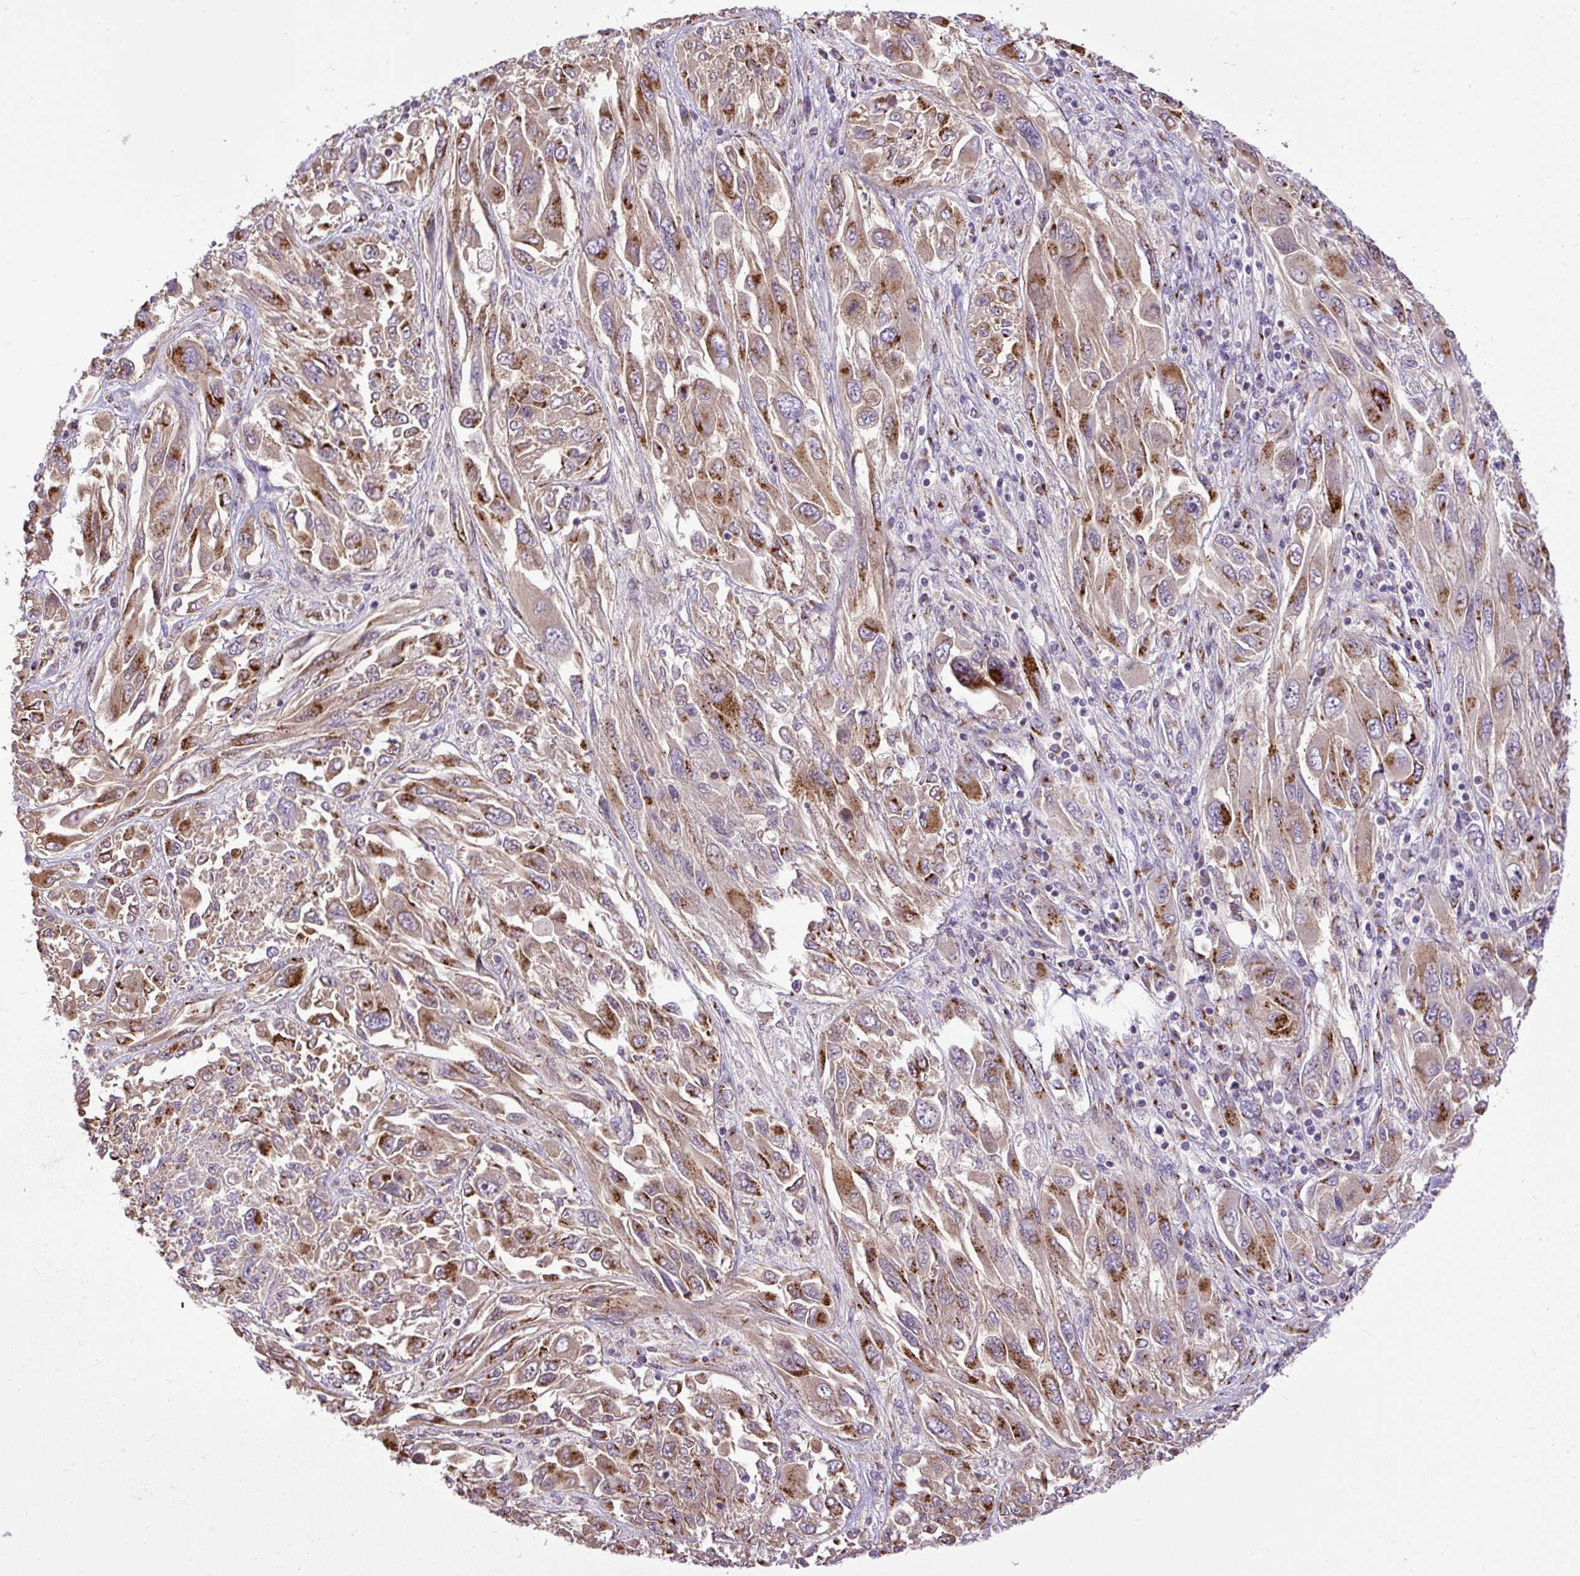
{"staining": {"intensity": "moderate", "quantity": ">75%", "location": "cytoplasmic/membranous"}, "tissue": "melanoma", "cell_type": "Tumor cells", "image_type": "cancer", "snomed": [{"axis": "morphology", "description": "Malignant melanoma, NOS"}, {"axis": "topography", "description": "Skin"}], "caption": "Malignant melanoma stained for a protein (brown) reveals moderate cytoplasmic/membranous positive staining in about >75% of tumor cells.", "gene": "MSMP", "patient": {"sex": "female", "age": 91}}